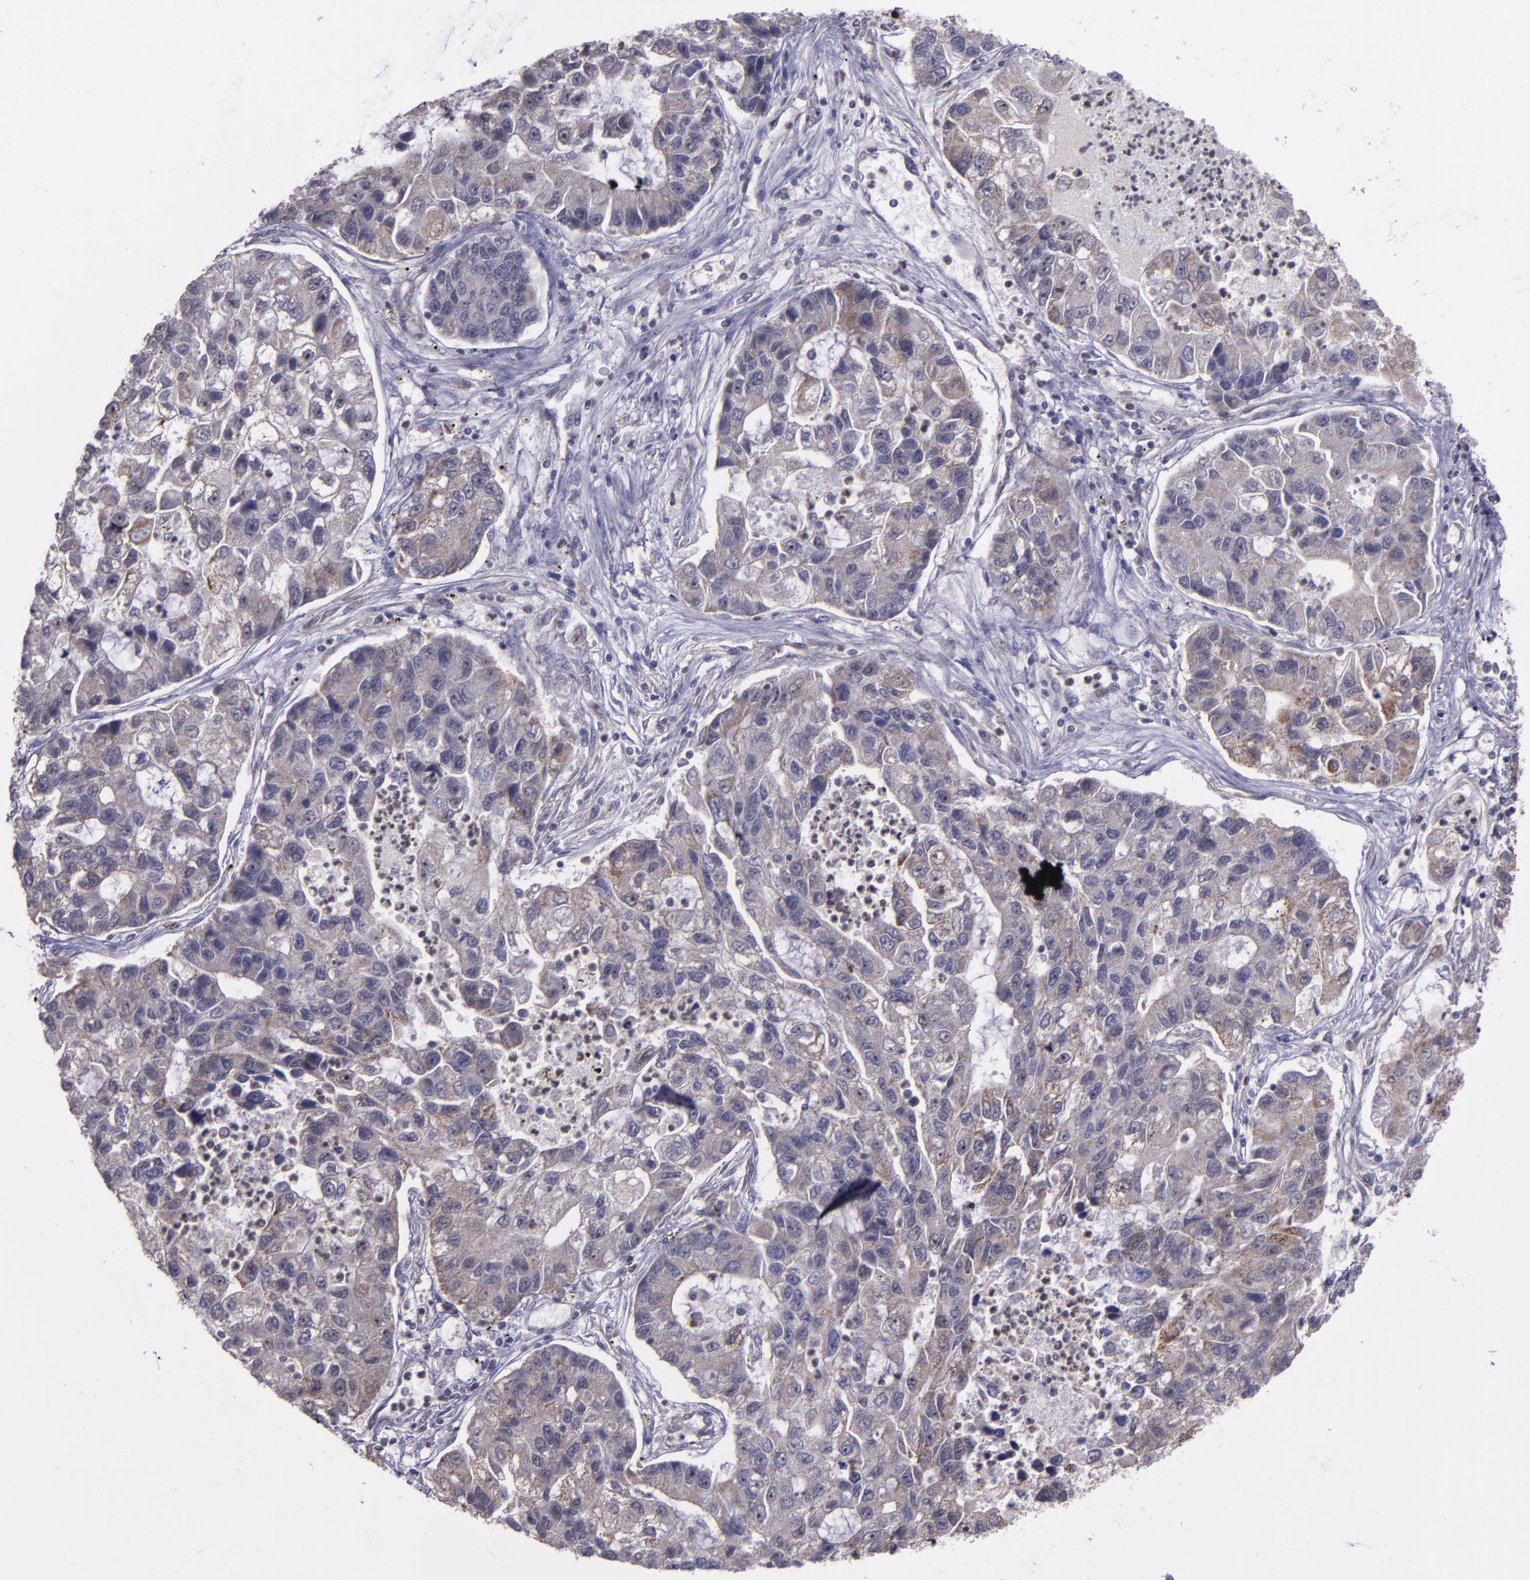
{"staining": {"intensity": "weak", "quantity": ">75%", "location": "cytoplasmic/membranous"}, "tissue": "lung cancer", "cell_type": "Tumor cells", "image_type": "cancer", "snomed": [{"axis": "morphology", "description": "Adenocarcinoma, NOS"}, {"axis": "topography", "description": "Lung"}], "caption": "IHC (DAB (3,3'-diaminobenzidine)) staining of human lung adenocarcinoma reveals weak cytoplasmic/membranous protein staining in about >75% of tumor cells.", "gene": "LONP1", "patient": {"sex": "female", "age": 51}}